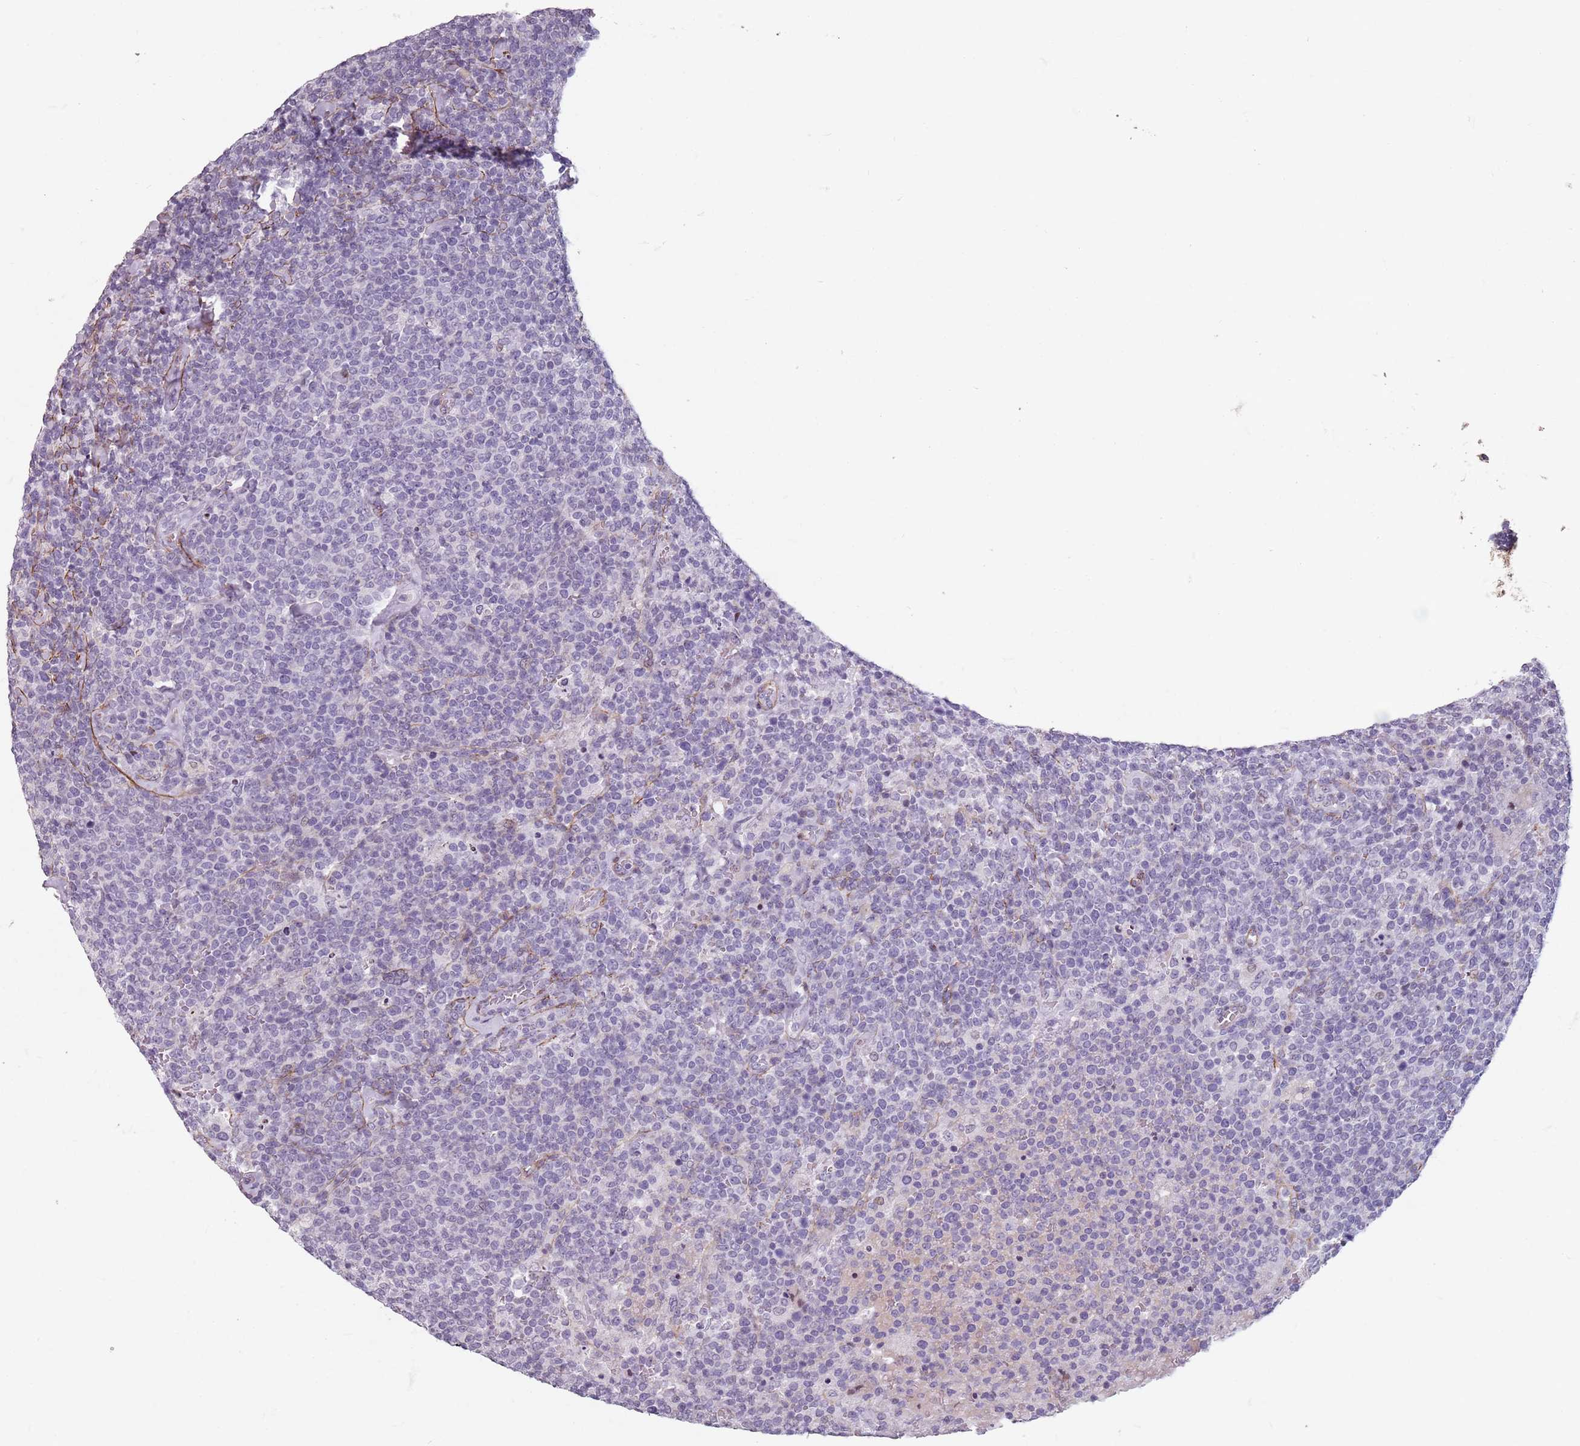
{"staining": {"intensity": "negative", "quantity": "none", "location": "none"}, "tissue": "lymphoma", "cell_type": "Tumor cells", "image_type": "cancer", "snomed": [{"axis": "morphology", "description": "Malignant lymphoma, non-Hodgkin's type, High grade"}, {"axis": "topography", "description": "Lymph node"}], "caption": "High power microscopy histopathology image of an IHC photomicrograph of high-grade malignant lymphoma, non-Hodgkin's type, revealing no significant positivity in tumor cells.", "gene": "TMC4", "patient": {"sex": "male", "age": 61}}